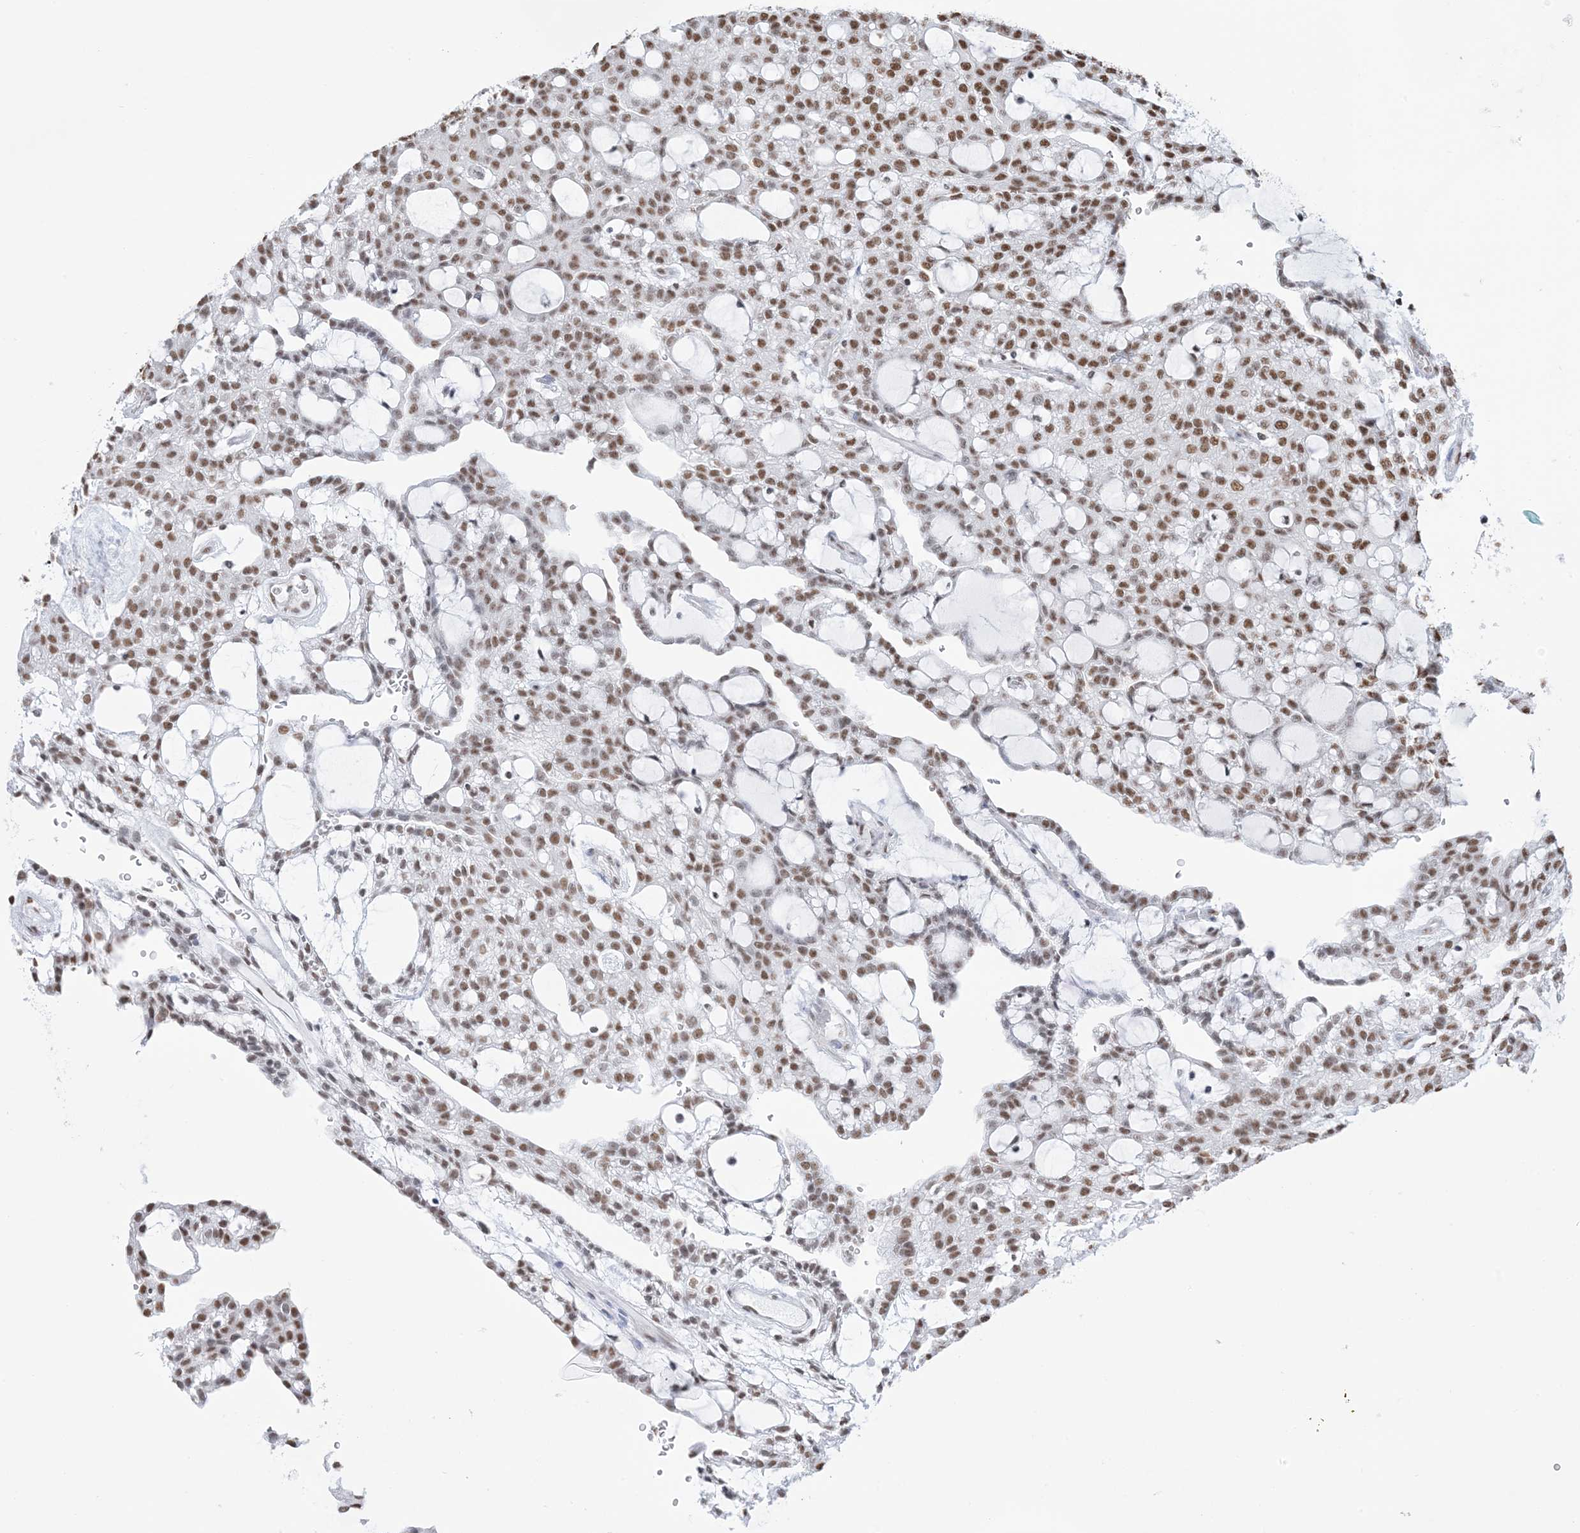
{"staining": {"intensity": "moderate", "quantity": ">75%", "location": "nuclear"}, "tissue": "renal cancer", "cell_type": "Tumor cells", "image_type": "cancer", "snomed": [{"axis": "morphology", "description": "Adenocarcinoma, NOS"}, {"axis": "topography", "description": "Kidney"}], "caption": "Renal cancer (adenocarcinoma) stained with a brown dye displays moderate nuclear positive expression in approximately >75% of tumor cells.", "gene": "ZNF792", "patient": {"sex": "male", "age": 63}}